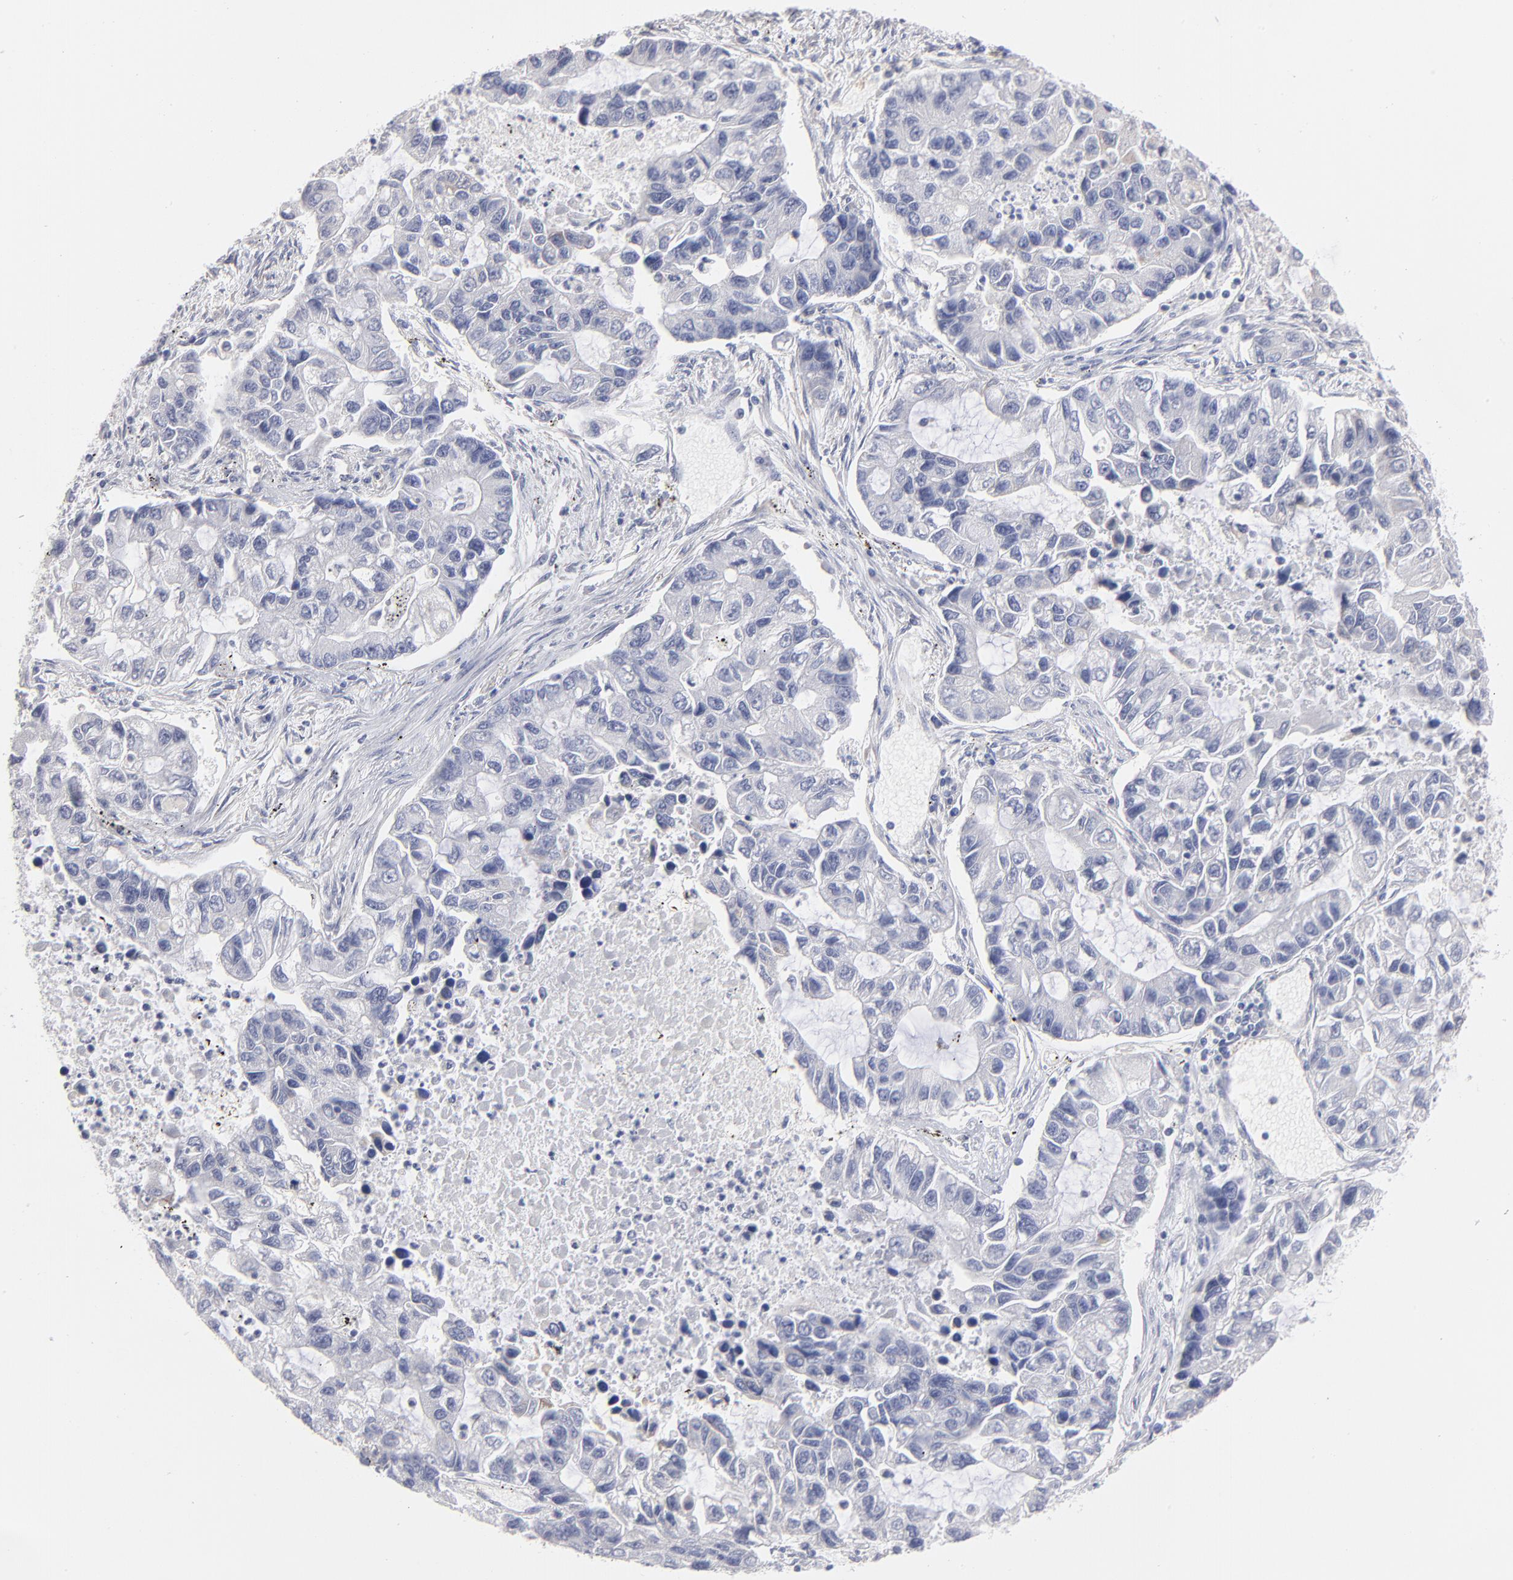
{"staining": {"intensity": "negative", "quantity": "none", "location": "none"}, "tissue": "lung cancer", "cell_type": "Tumor cells", "image_type": "cancer", "snomed": [{"axis": "morphology", "description": "Adenocarcinoma, NOS"}, {"axis": "topography", "description": "Lung"}], "caption": "DAB immunohistochemical staining of human adenocarcinoma (lung) reveals no significant staining in tumor cells.", "gene": "TST", "patient": {"sex": "female", "age": 51}}